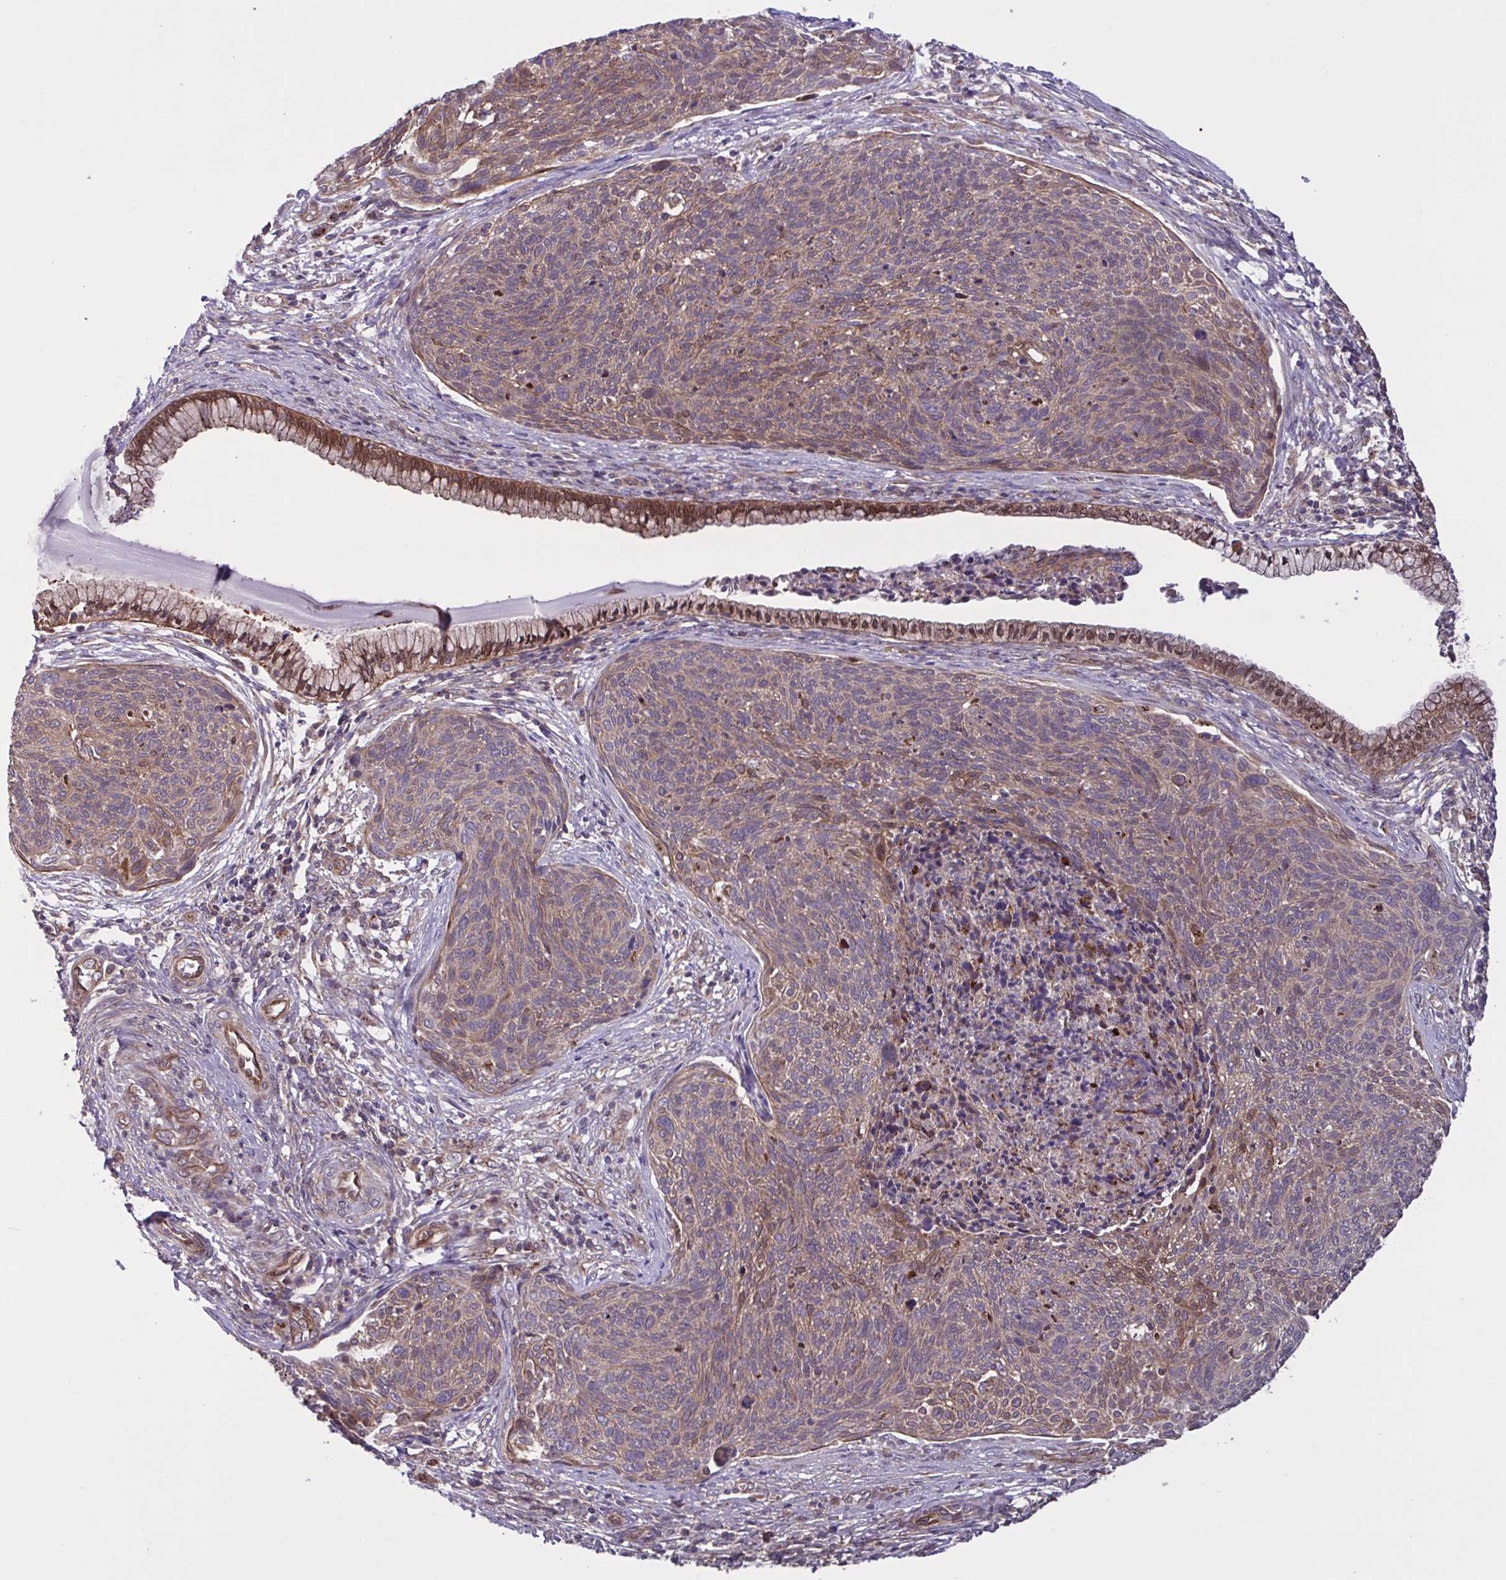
{"staining": {"intensity": "moderate", "quantity": "25%-75%", "location": "cytoplasmic/membranous"}, "tissue": "cervical cancer", "cell_type": "Tumor cells", "image_type": "cancer", "snomed": [{"axis": "morphology", "description": "Squamous cell carcinoma, NOS"}, {"axis": "topography", "description": "Cervix"}], "caption": "Tumor cells reveal medium levels of moderate cytoplasmic/membranous expression in about 25%-75% of cells in human cervical cancer.", "gene": "GLTP", "patient": {"sex": "female", "age": 49}}